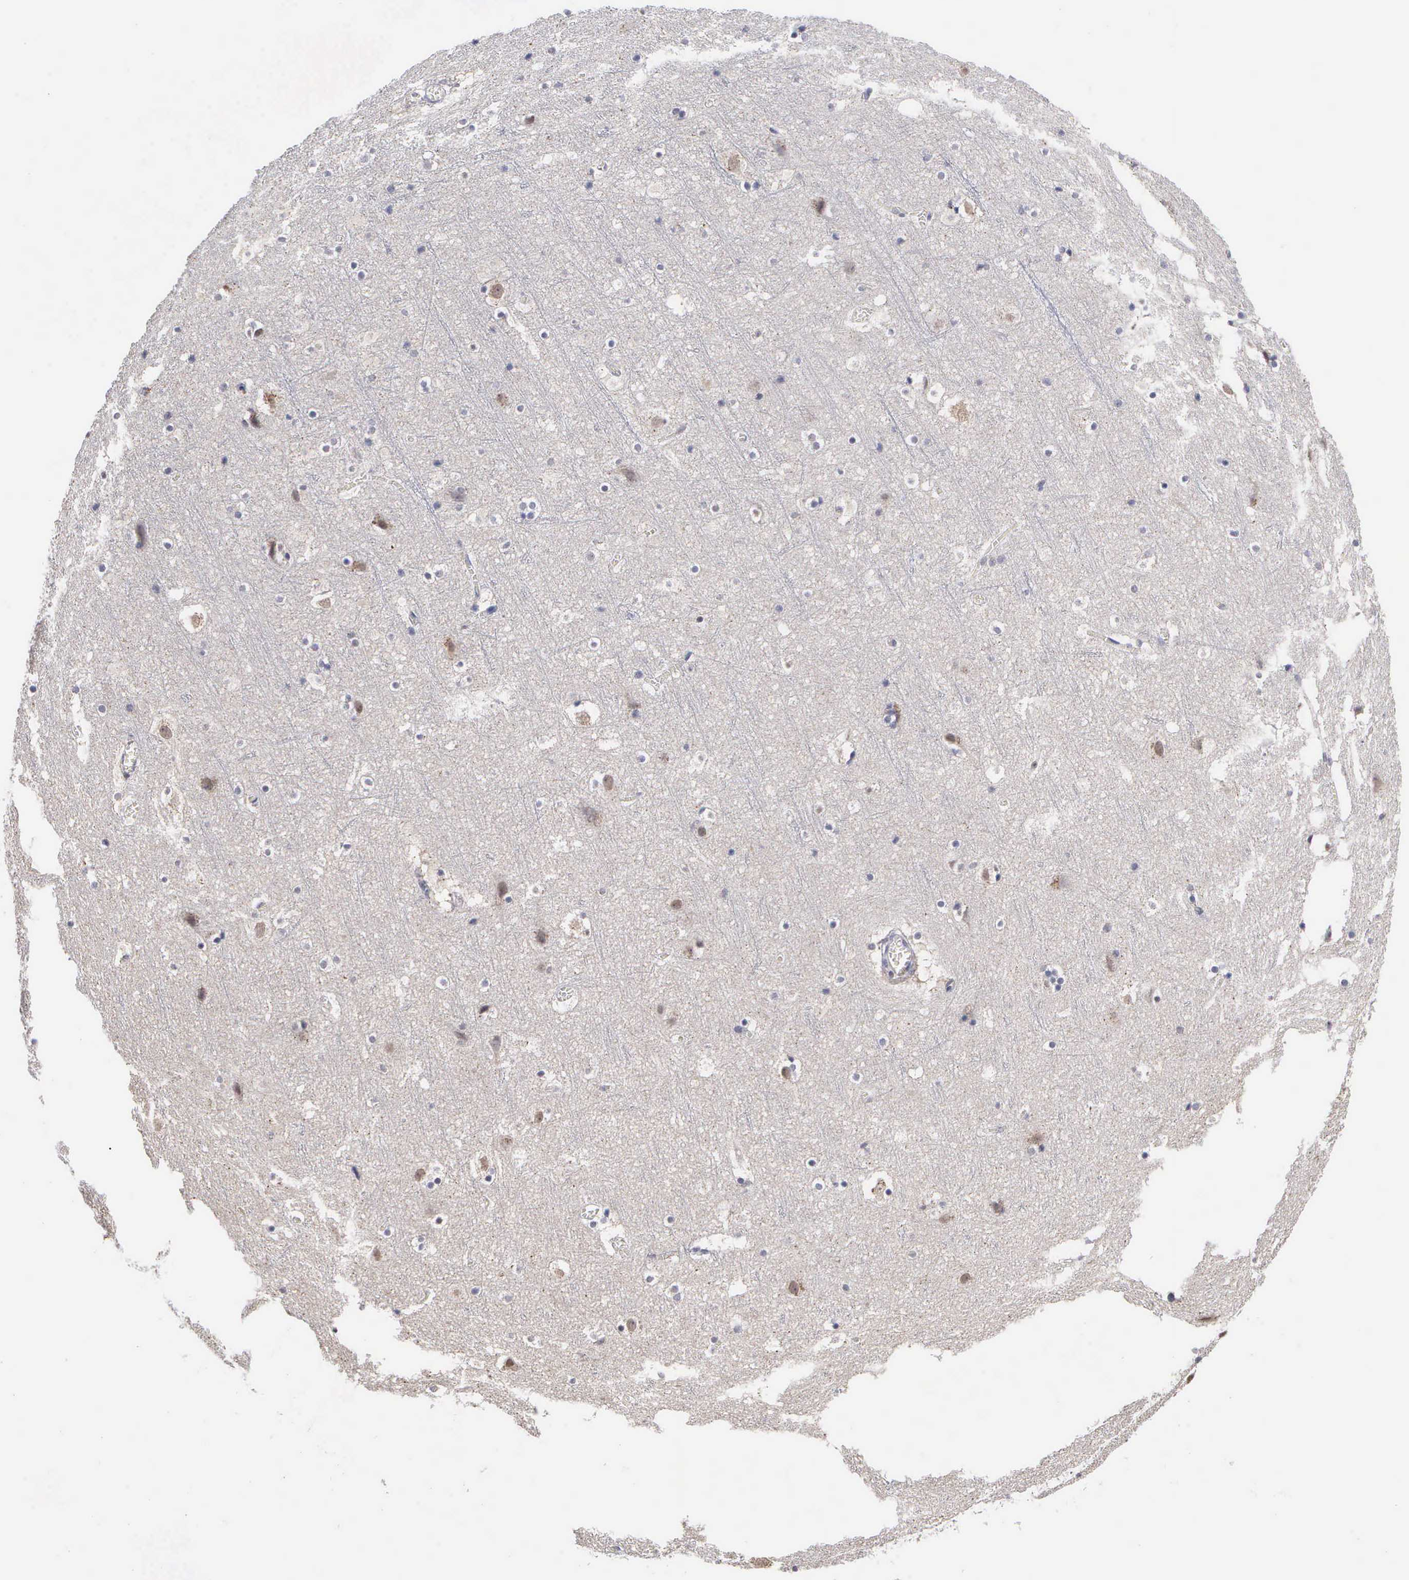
{"staining": {"intensity": "negative", "quantity": "none", "location": "none"}, "tissue": "cerebral cortex", "cell_type": "Endothelial cells", "image_type": "normal", "snomed": [{"axis": "morphology", "description": "Normal tissue, NOS"}, {"axis": "topography", "description": "Cerebral cortex"}], "caption": "Immunohistochemistry (IHC) photomicrograph of benign cerebral cortex stained for a protein (brown), which demonstrates no staining in endothelial cells.", "gene": "KDM6A", "patient": {"sex": "male", "age": 45}}